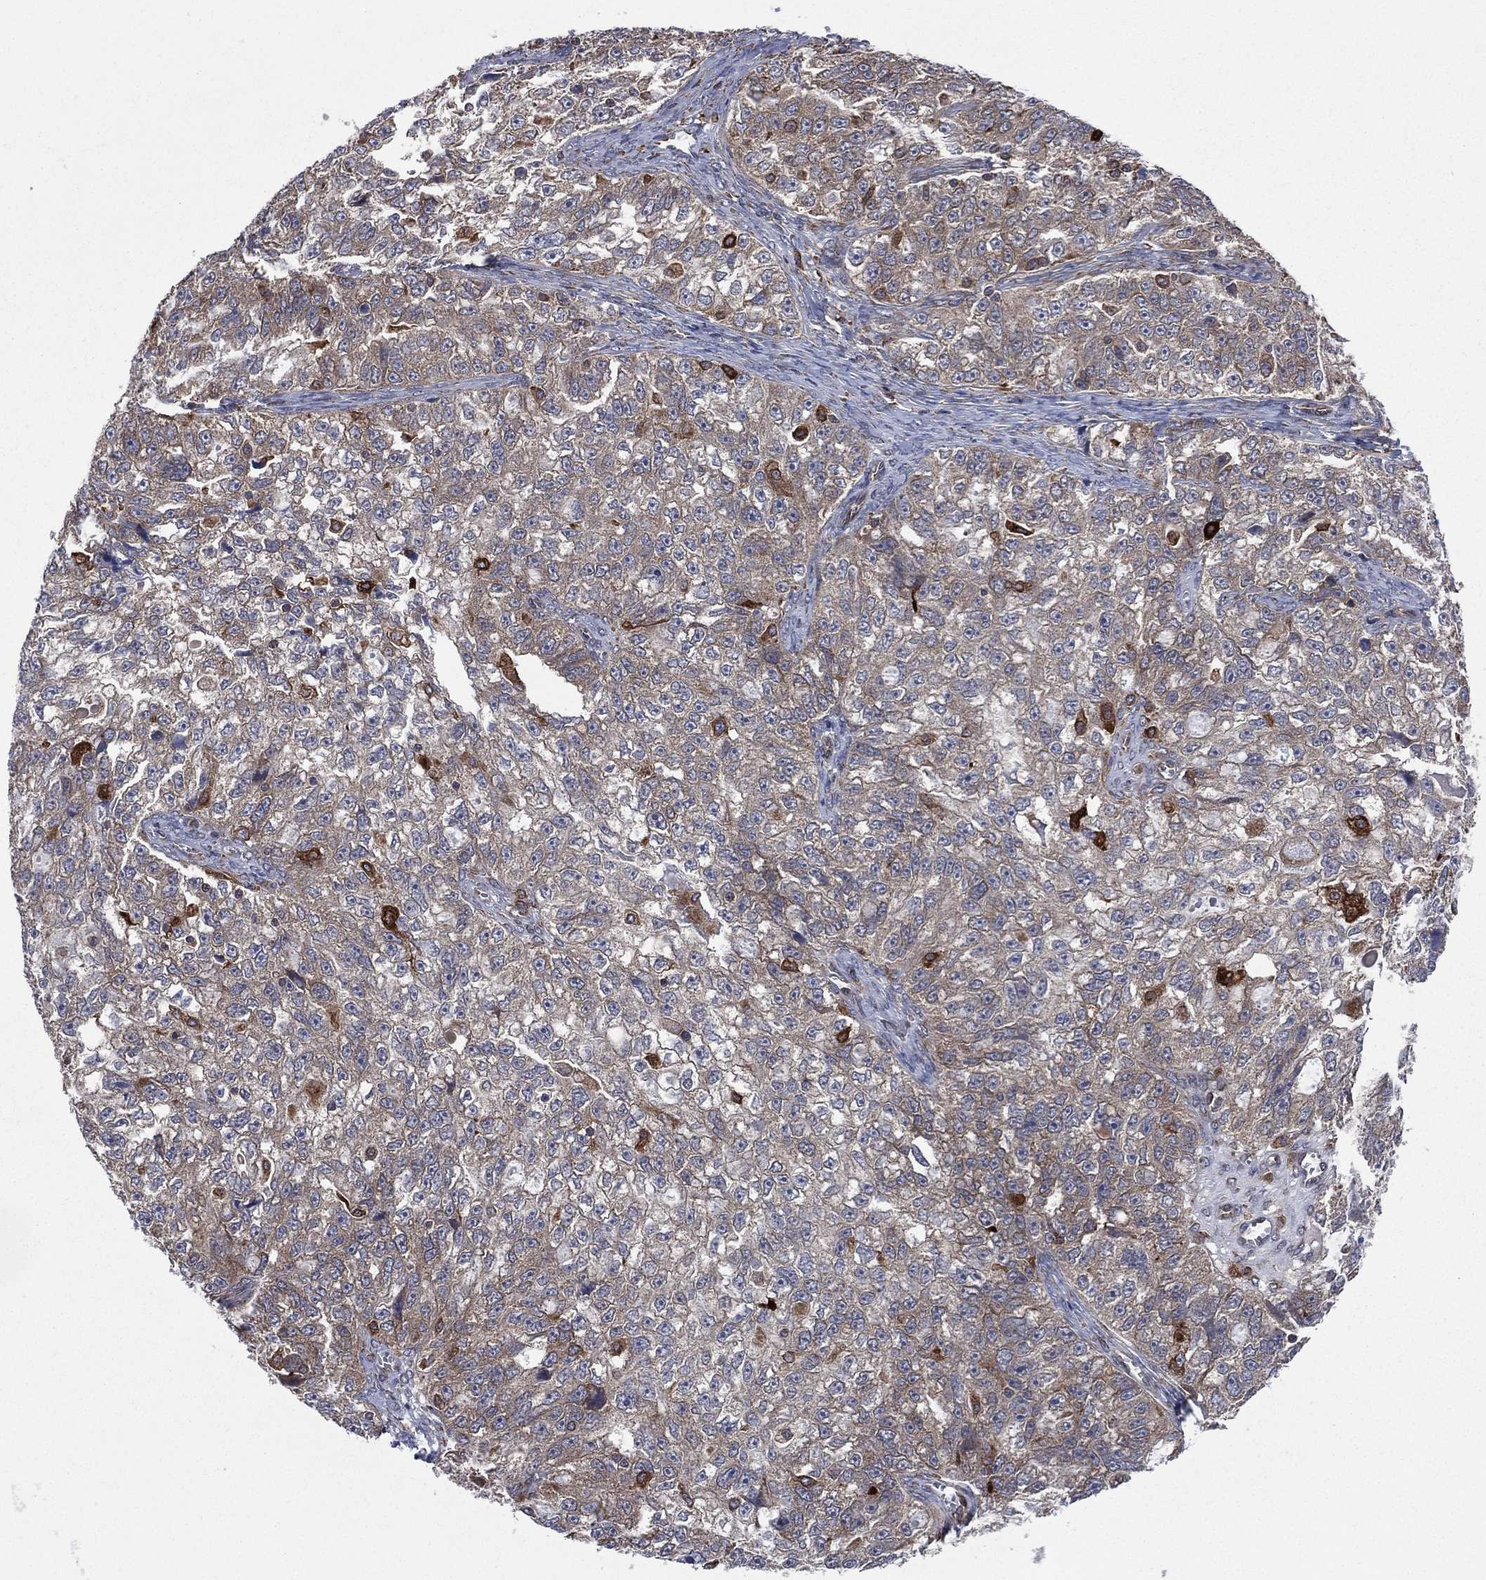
{"staining": {"intensity": "weak", "quantity": ">75%", "location": "cytoplasmic/membranous"}, "tissue": "ovarian cancer", "cell_type": "Tumor cells", "image_type": "cancer", "snomed": [{"axis": "morphology", "description": "Cystadenocarcinoma, serous, NOS"}, {"axis": "topography", "description": "Ovary"}], "caption": "Ovarian cancer (serous cystadenocarcinoma) was stained to show a protein in brown. There is low levels of weak cytoplasmic/membranous staining in approximately >75% of tumor cells. The staining was performed using DAB, with brown indicating positive protein expression. Nuclei are stained blue with hematoxylin.", "gene": "C2orf76", "patient": {"sex": "female", "age": 51}}